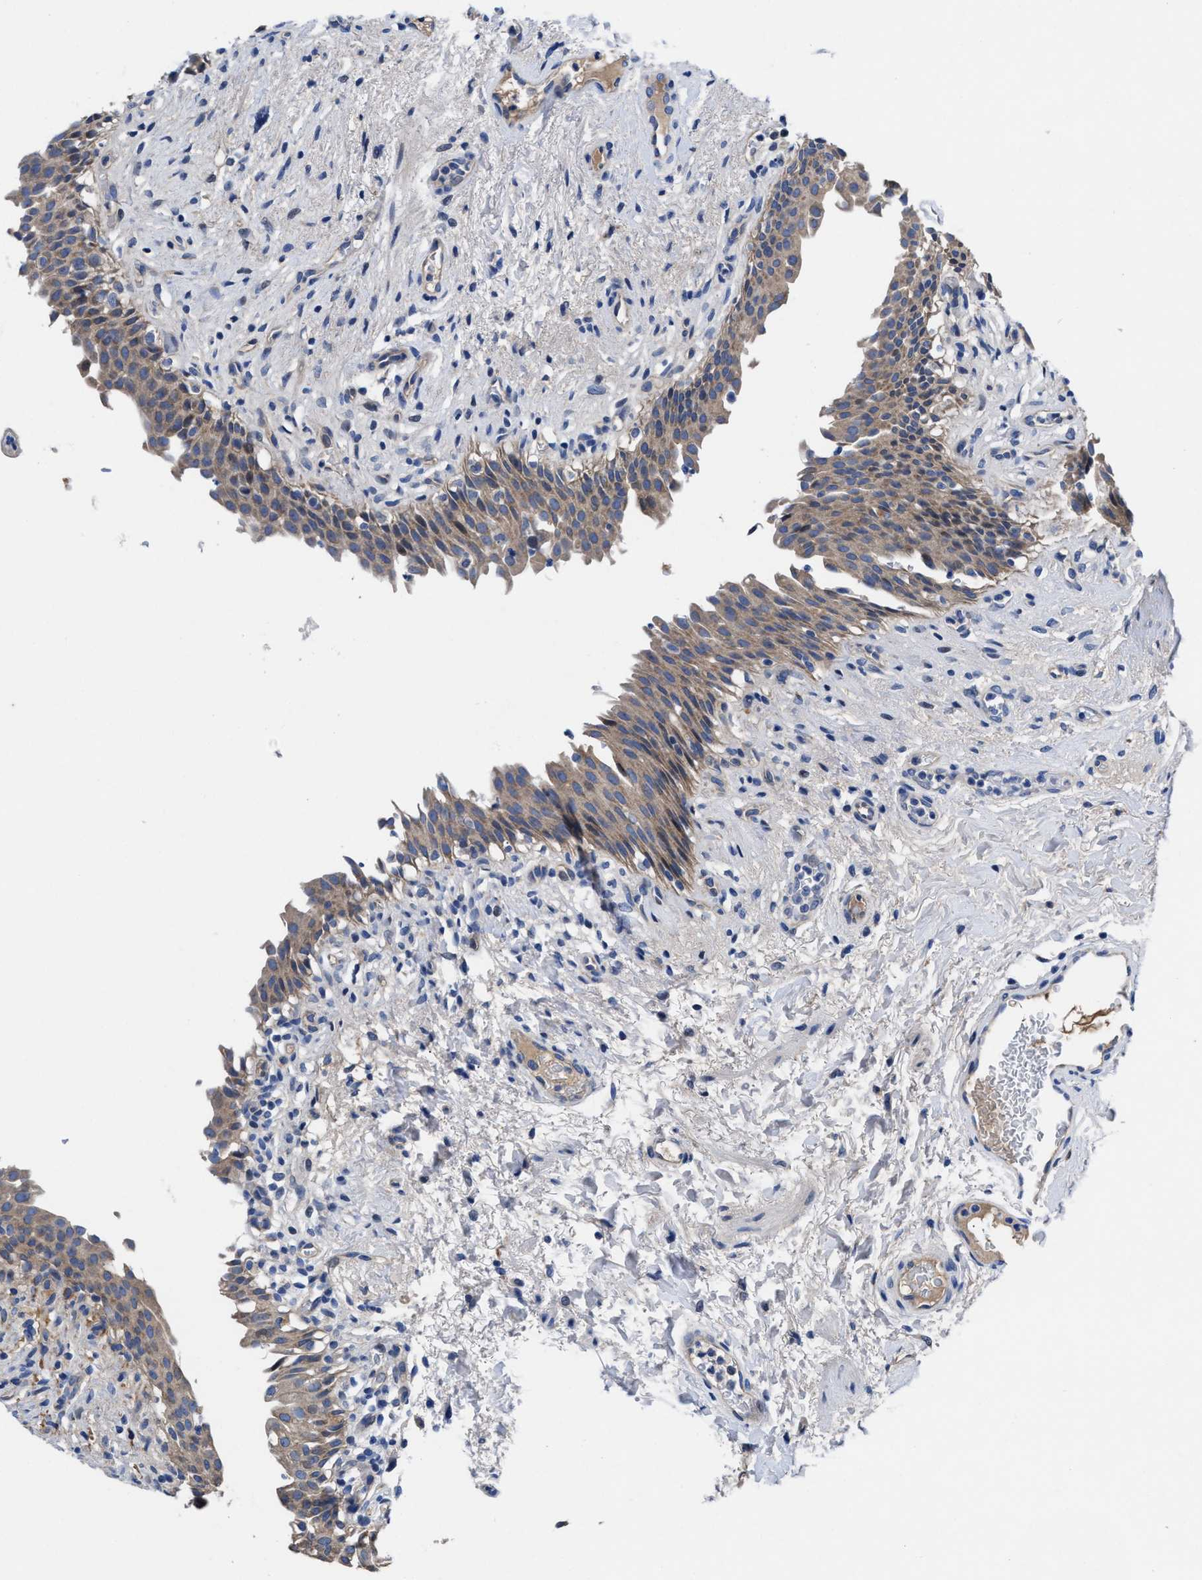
{"staining": {"intensity": "weak", "quantity": ">75%", "location": "cytoplasmic/membranous"}, "tissue": "urinary bladder", "cell_type": "Urothelial cells", "image_type": "normal", "snomed": [{"axis": "morphology", "description": "Normal tissue, NOS"}, {"axis": "topography", "description": "Urinary bladder"}], "caption": "The micrograph reveals staining of unremarkable urinary bladder, revealing weak cytoplasmic/membranous protein expression (brown color) within urothelial cells.", "gene": "DHRS13", "patient": {"sex": "female", "age": 60}}